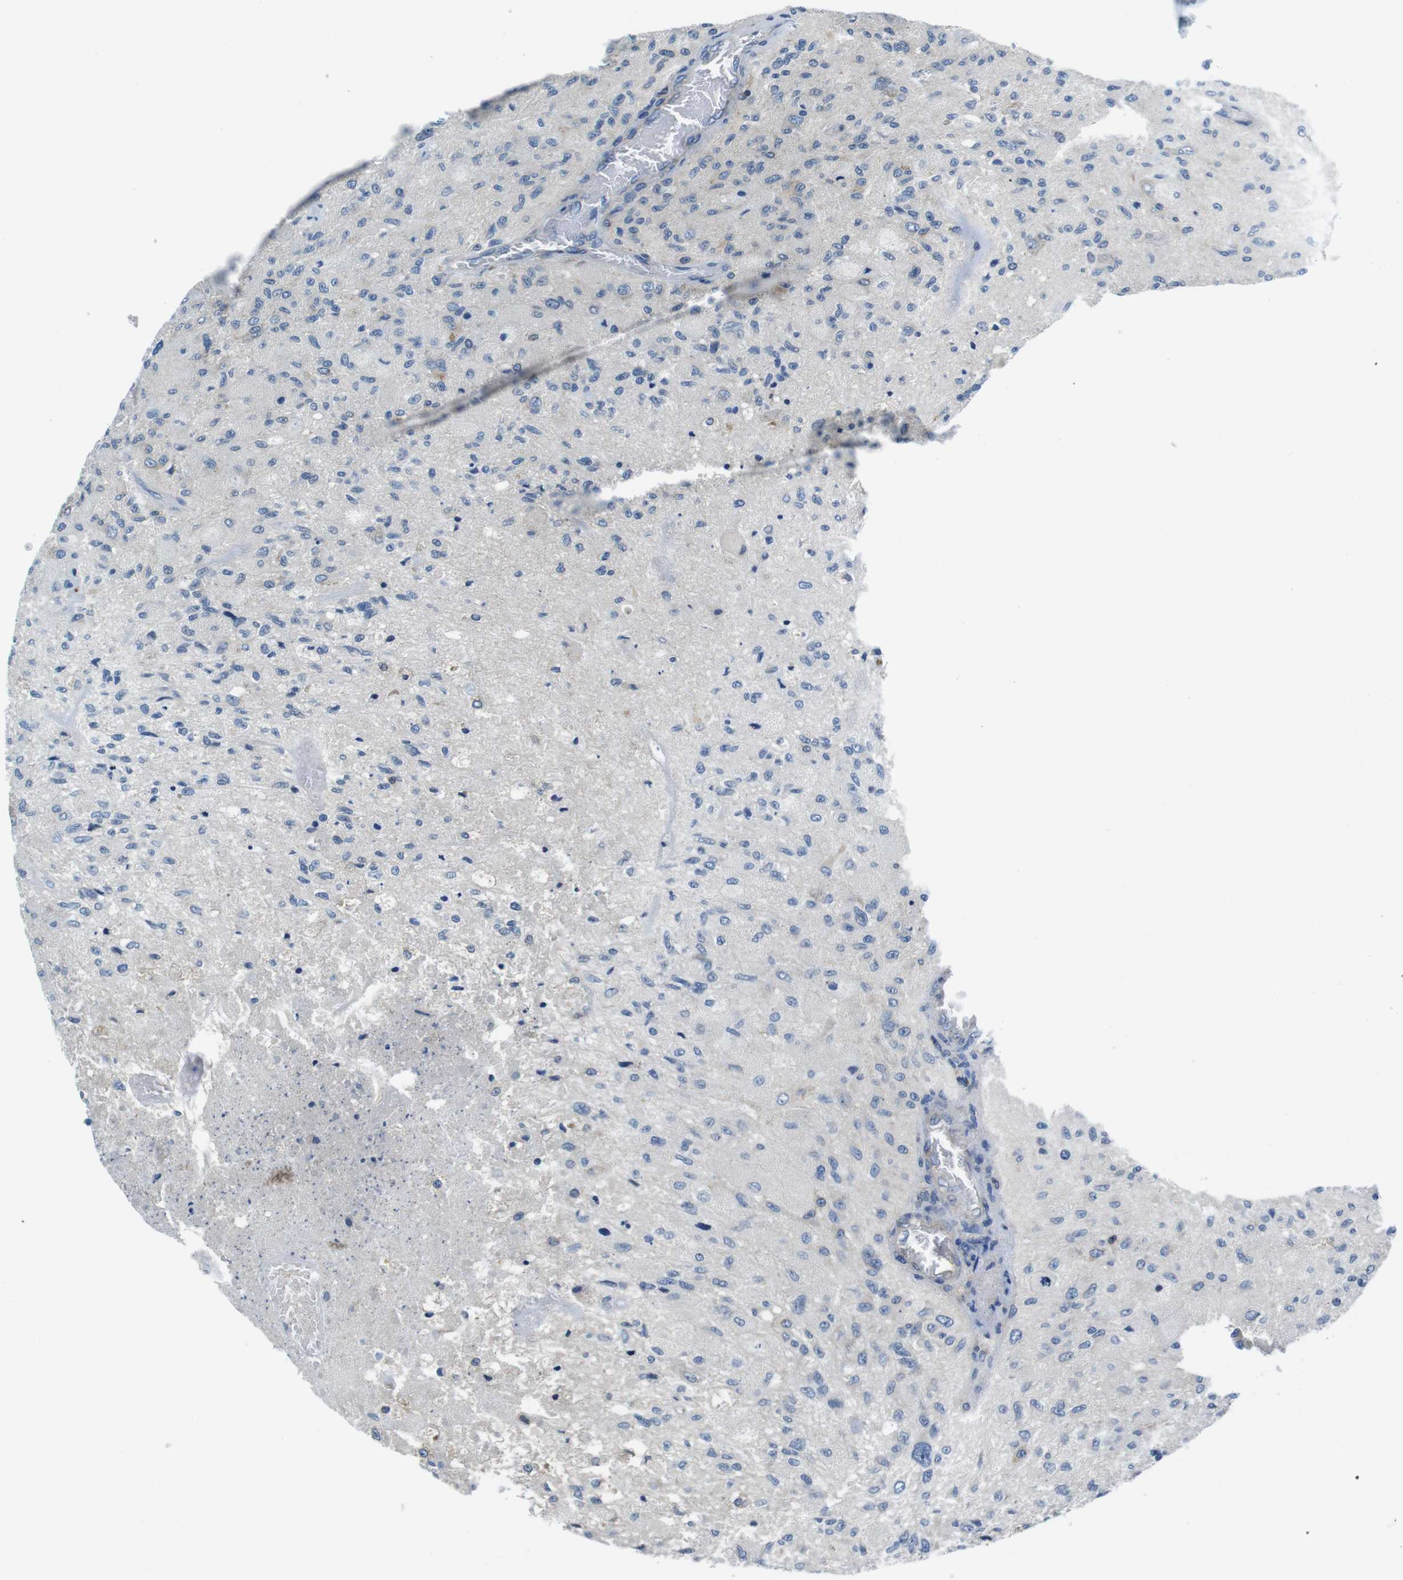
{"staining": {"intensity": "negative", "quantity": "none", "location": "none"}, "tissue": "glioma", "cell_type": "Tumor cells", "image_type": "cancer", "snomed": [{"axis": "morphology", "description": "Normal tissue, NOS"}, {"axis": "morphology", "description": "Glioma, malignant, High grade"}, {"axis": "topography", "description": "Cerebral cortex"}], "caption": "IHC of human glioma shows no staining in tumor cells. (DAB immunohistochemistry with hematoxylin counter stain).", "gene": "PIK3CD", "patient": {"sex": "male", "age": 77}}